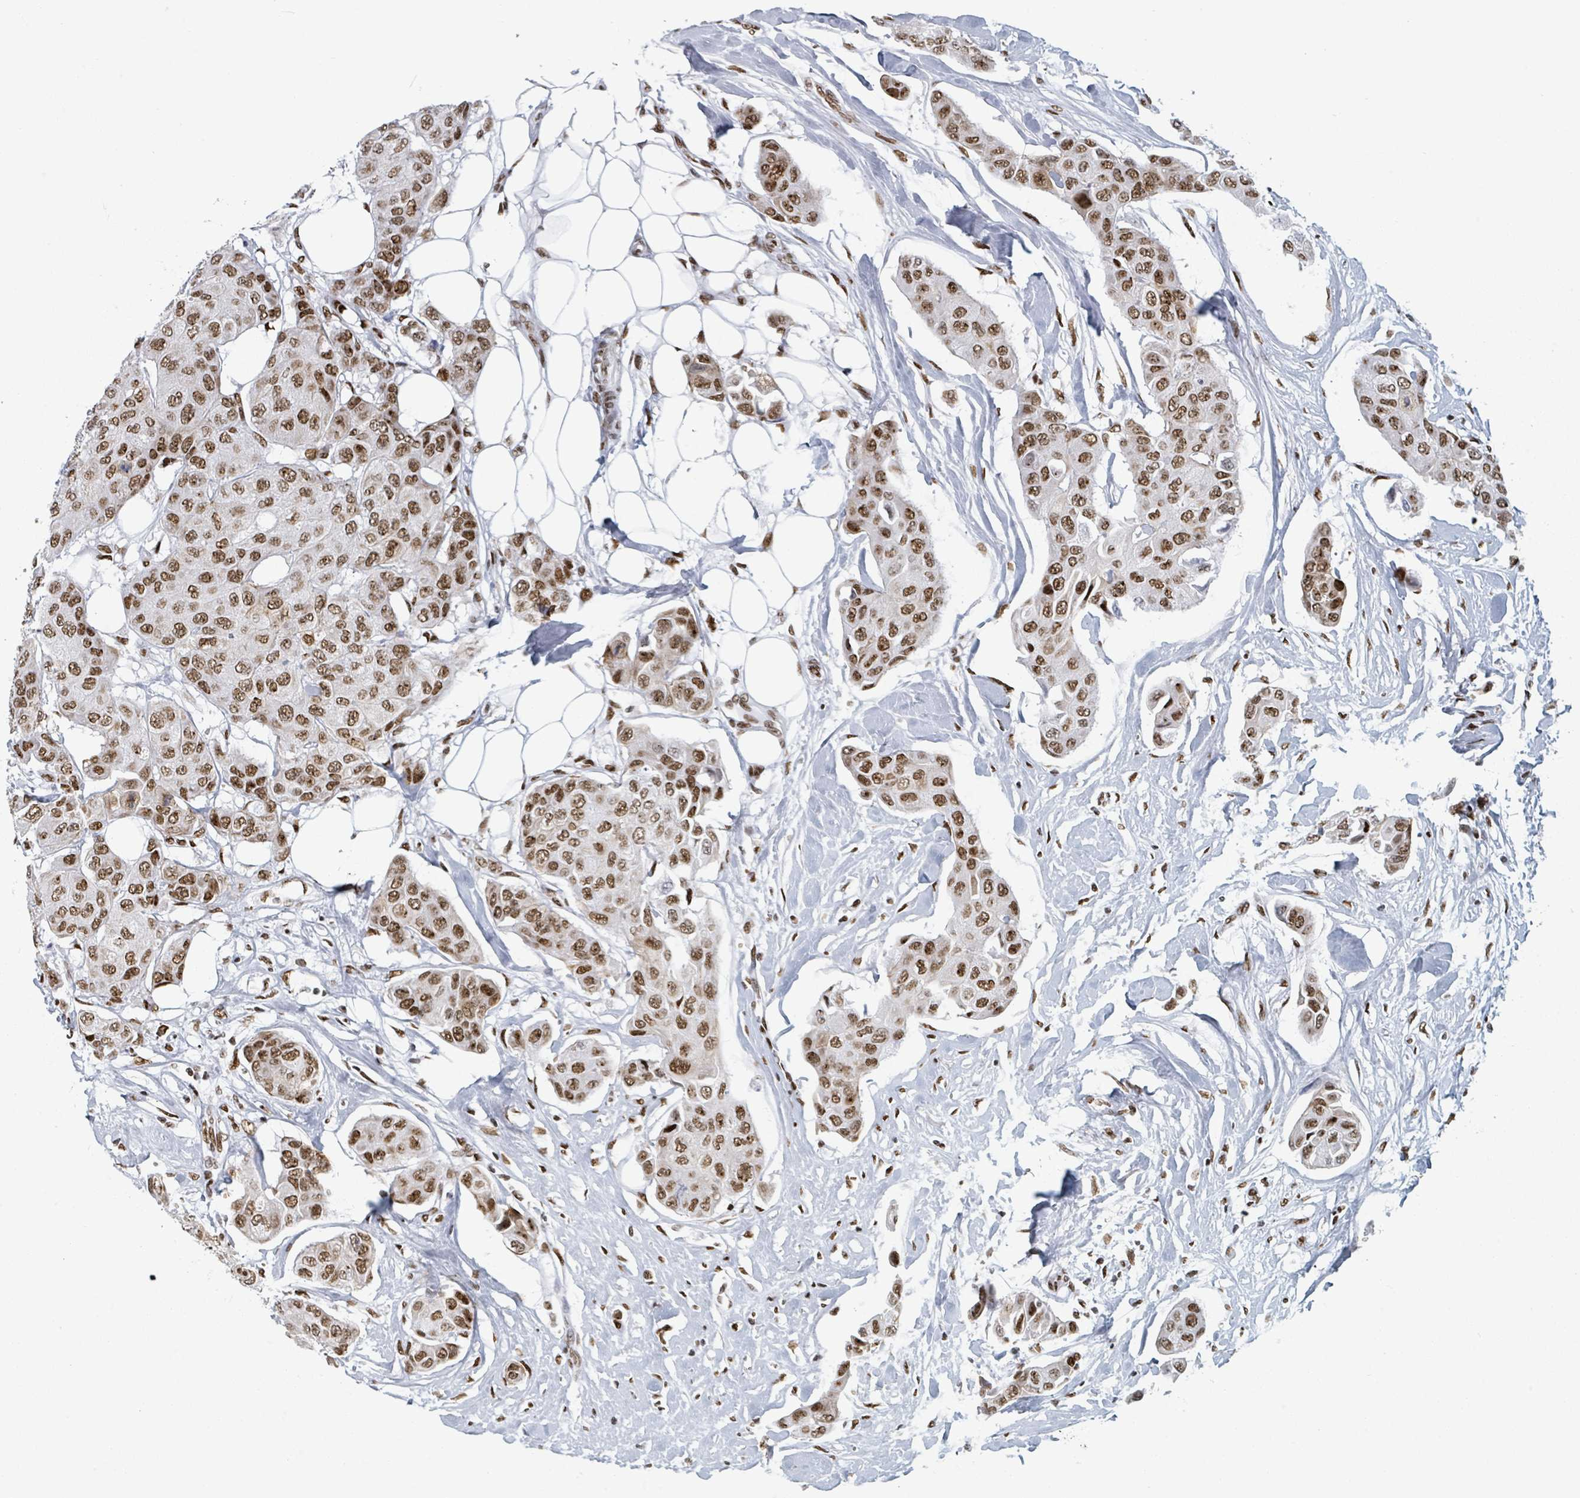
{"staining": {"intensity": "moderate", "quantity": ">75%", "location": "nuclear"}, "tissue": "breast cancer", "cell_type": "Tumor cells", "image_type": "cancer", "snomed": [{"axis": "morphology", "description": "Duct carcinoma"}, {"axis": "topography", "description": "Breast"}, {"axis": "topography", "description": "Lymph node"}], "caption": "Invasive ductal carcinoma (breast) tissue shows moderate nuclear expression in about >75% of tumor cells, visualized by immunohistochemistry.", "gene": "DHX16", "patient": {"sex": "female", "age": 80}}